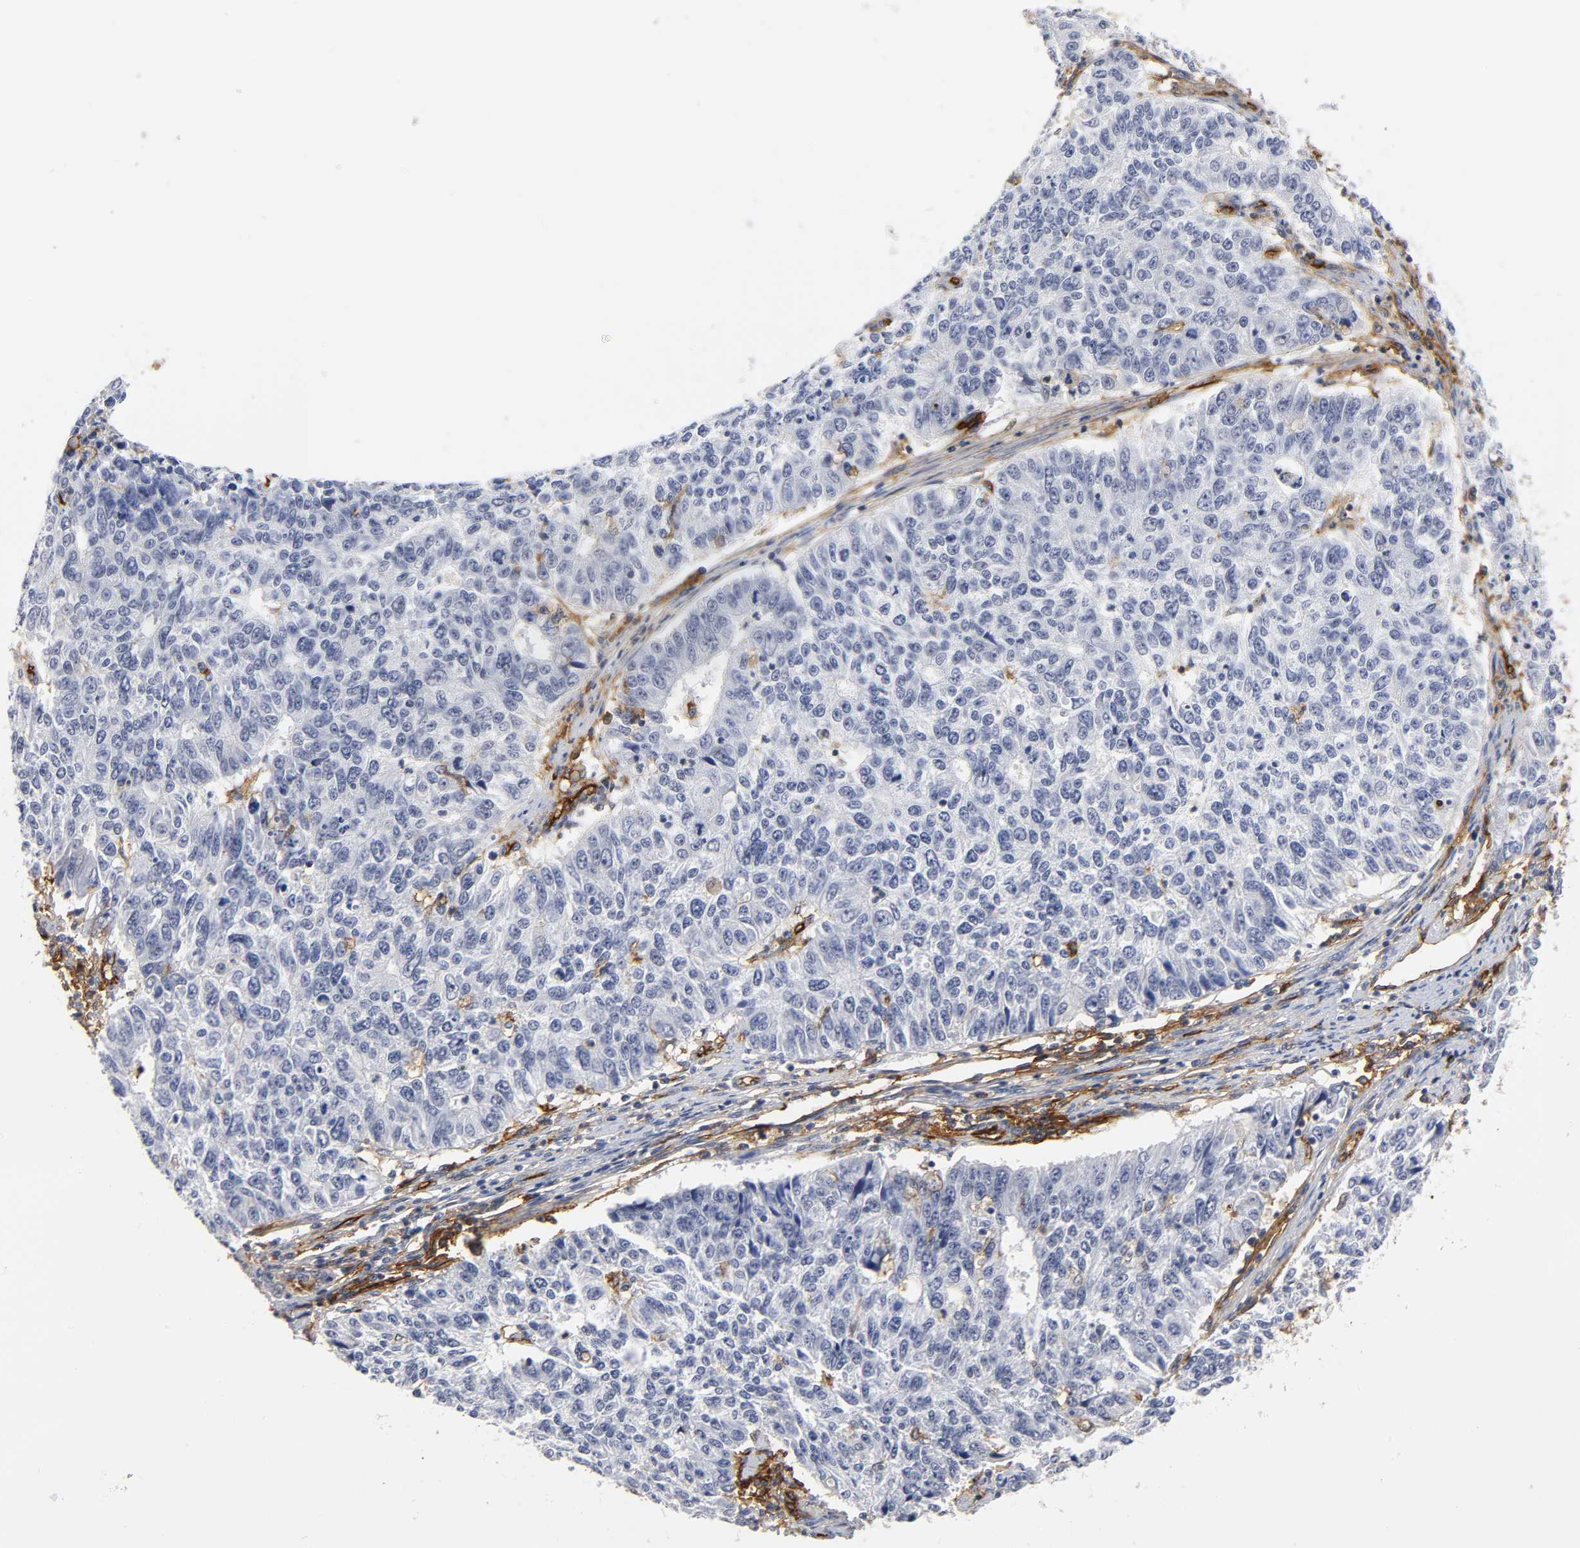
{"staining": {"intensity": "negative", "quantity": "none", "location": "none"}, "tissue": "endometrial cancer", "cell_type": "Tumor cells", "image_type": "cancer", "snomed": [{"axis": "morphology", "description": "Adenocarcinoma, NOS"}, {"axis": "topography", "description": "Endometrium"}], "caption": "Immunohistochemical staining of adenocarcinoma (endometrial) demonstrates no significant staining in tumor cells.", "gene": "ICAM1", "patient": {"sex": "female", "age": 42}}